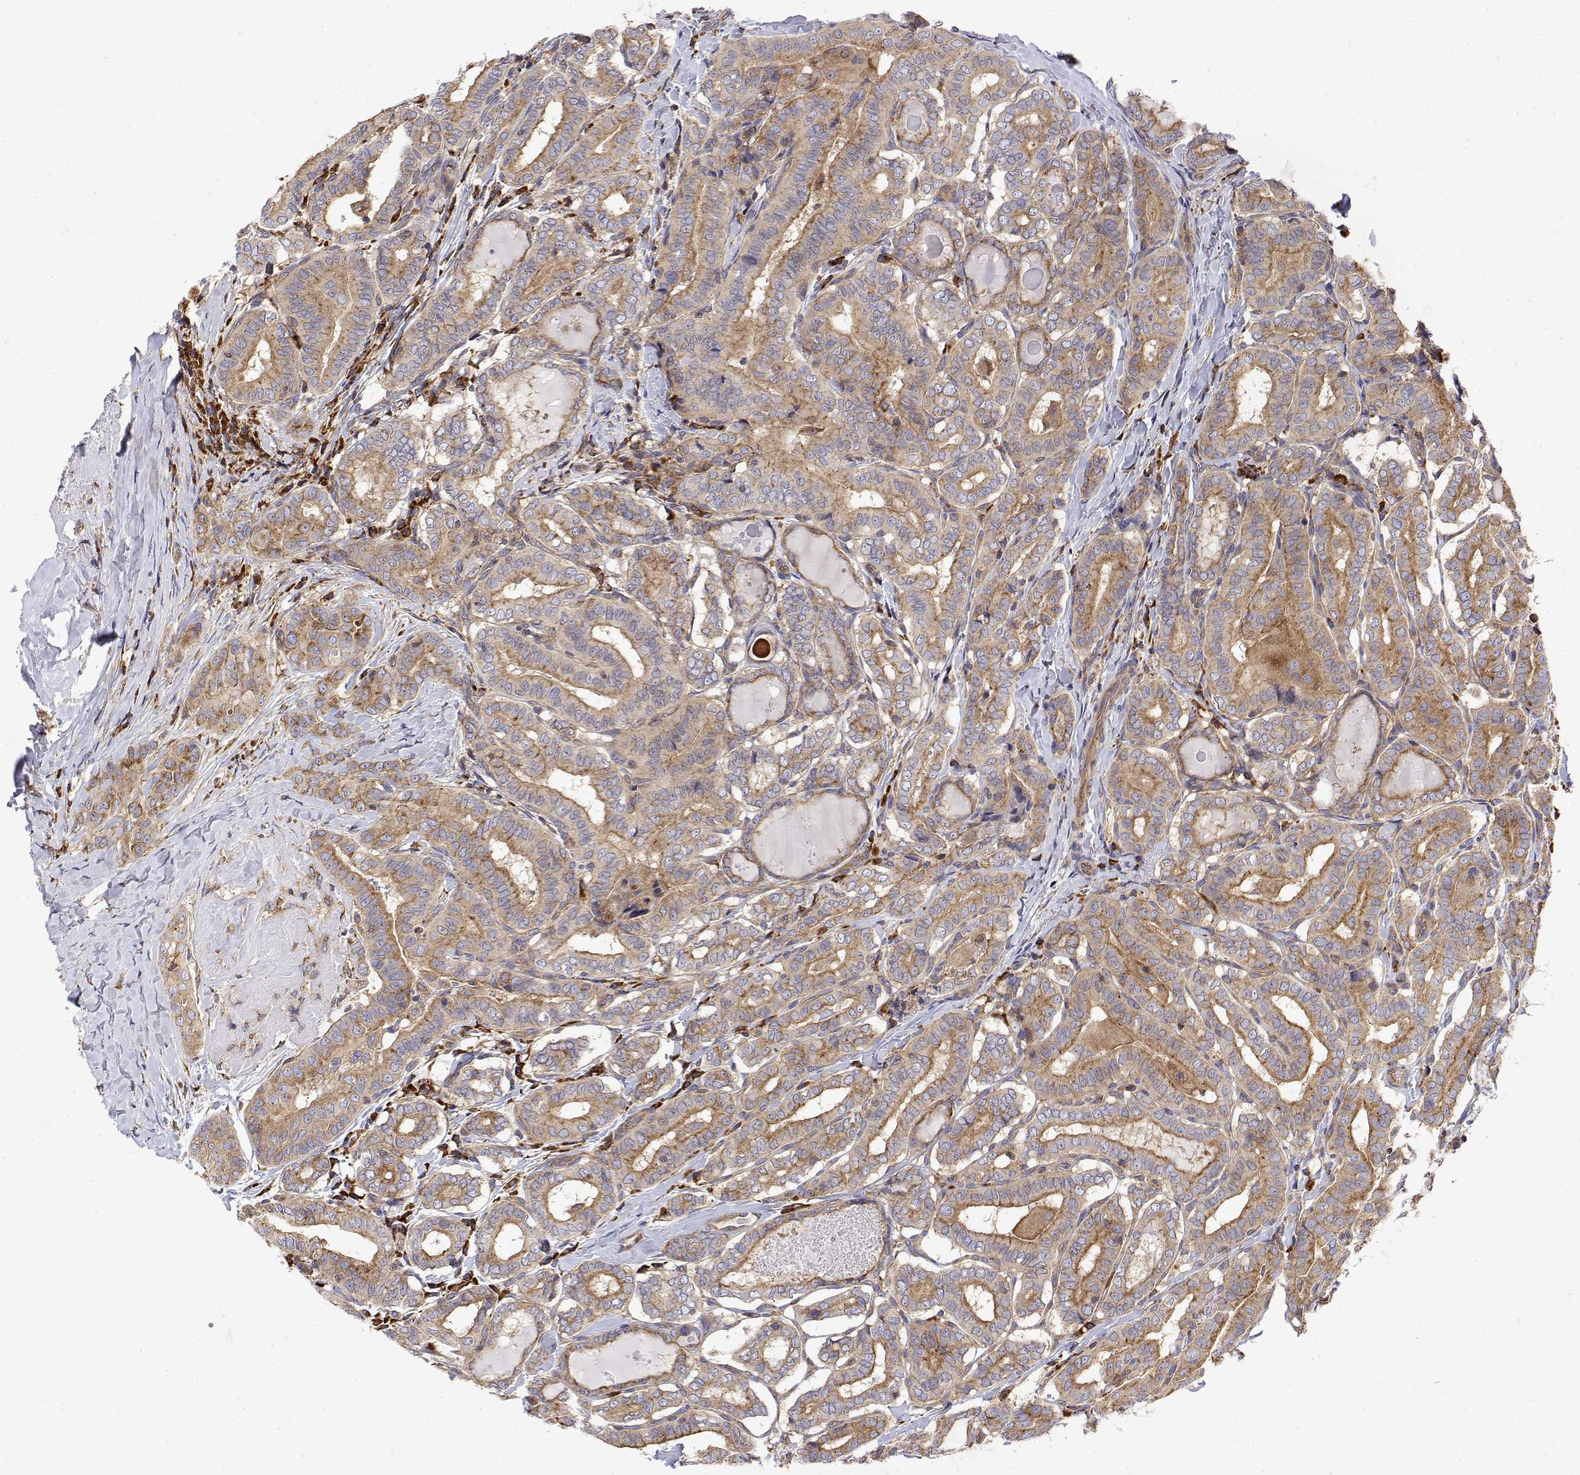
{"staining": {"intensity": "moderate", "quantity": "25%-75%", "location": "cytoplasmic/membranous"}, "tissue": "thyroid cancer", "cell_type": "Tumor cells", "image_type": "cancer", "snomed": [{"axis": "morphology", "description": "Papillary adenocarcinoma, NOS"}, {"axis": "morphology", "description": "Papillary adenoma metastatic"}, {"axis": "topography", "description": "Thyroid gland"}], "caption": "Human papillary adenocarcinoma (thyroid) stained with a brown dye demonstrates moderate cytoplasmic/membranous positive staining in about 25%-75% of tumor cells.", "gene": "EEF1G", "patient": {"sex": "female", "age": 50}}